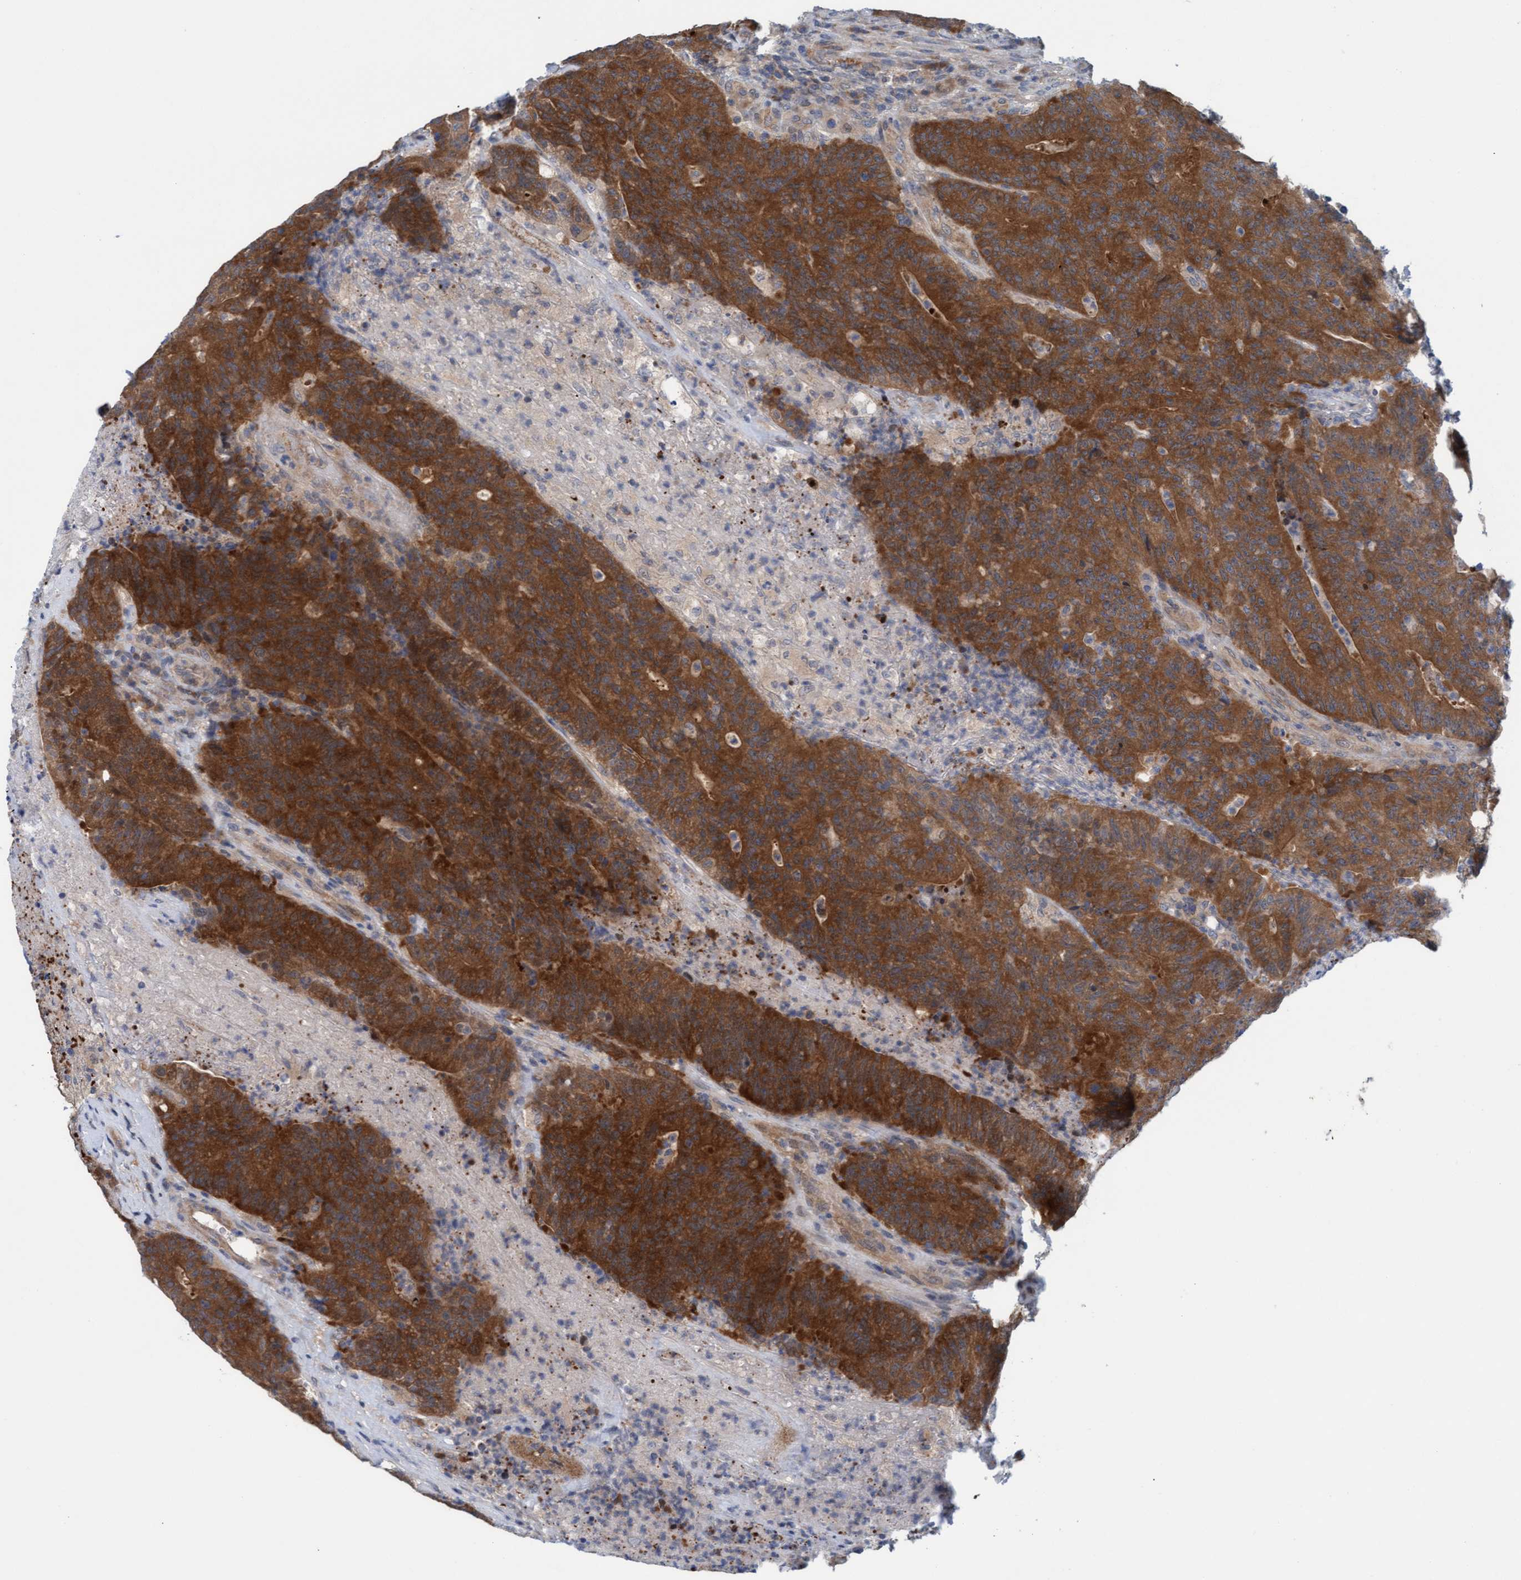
{"staining": {"intensity": "strong", "quantity": ">75%", "location": "cytoplasmic/membranous"}, "tissue": "colorectal cancer", "cell_type": "Tumor cells", "image_type": "cancer", "snomed": [{"axis": "morphology", "description": "Normal tissue, NOS"}, {"axis": "morphology", "description": "Adenocarcinoma, NOS"}, {"axis": "topography", "description": "Colon"}], "caption": "Protein expression analysis of colorectal cancer displays strong cytoplasmic/membranous expression in about >75% of tumor cells.", "gene": "KLHL25", "patient": {"sex": "female", "age": 75}}